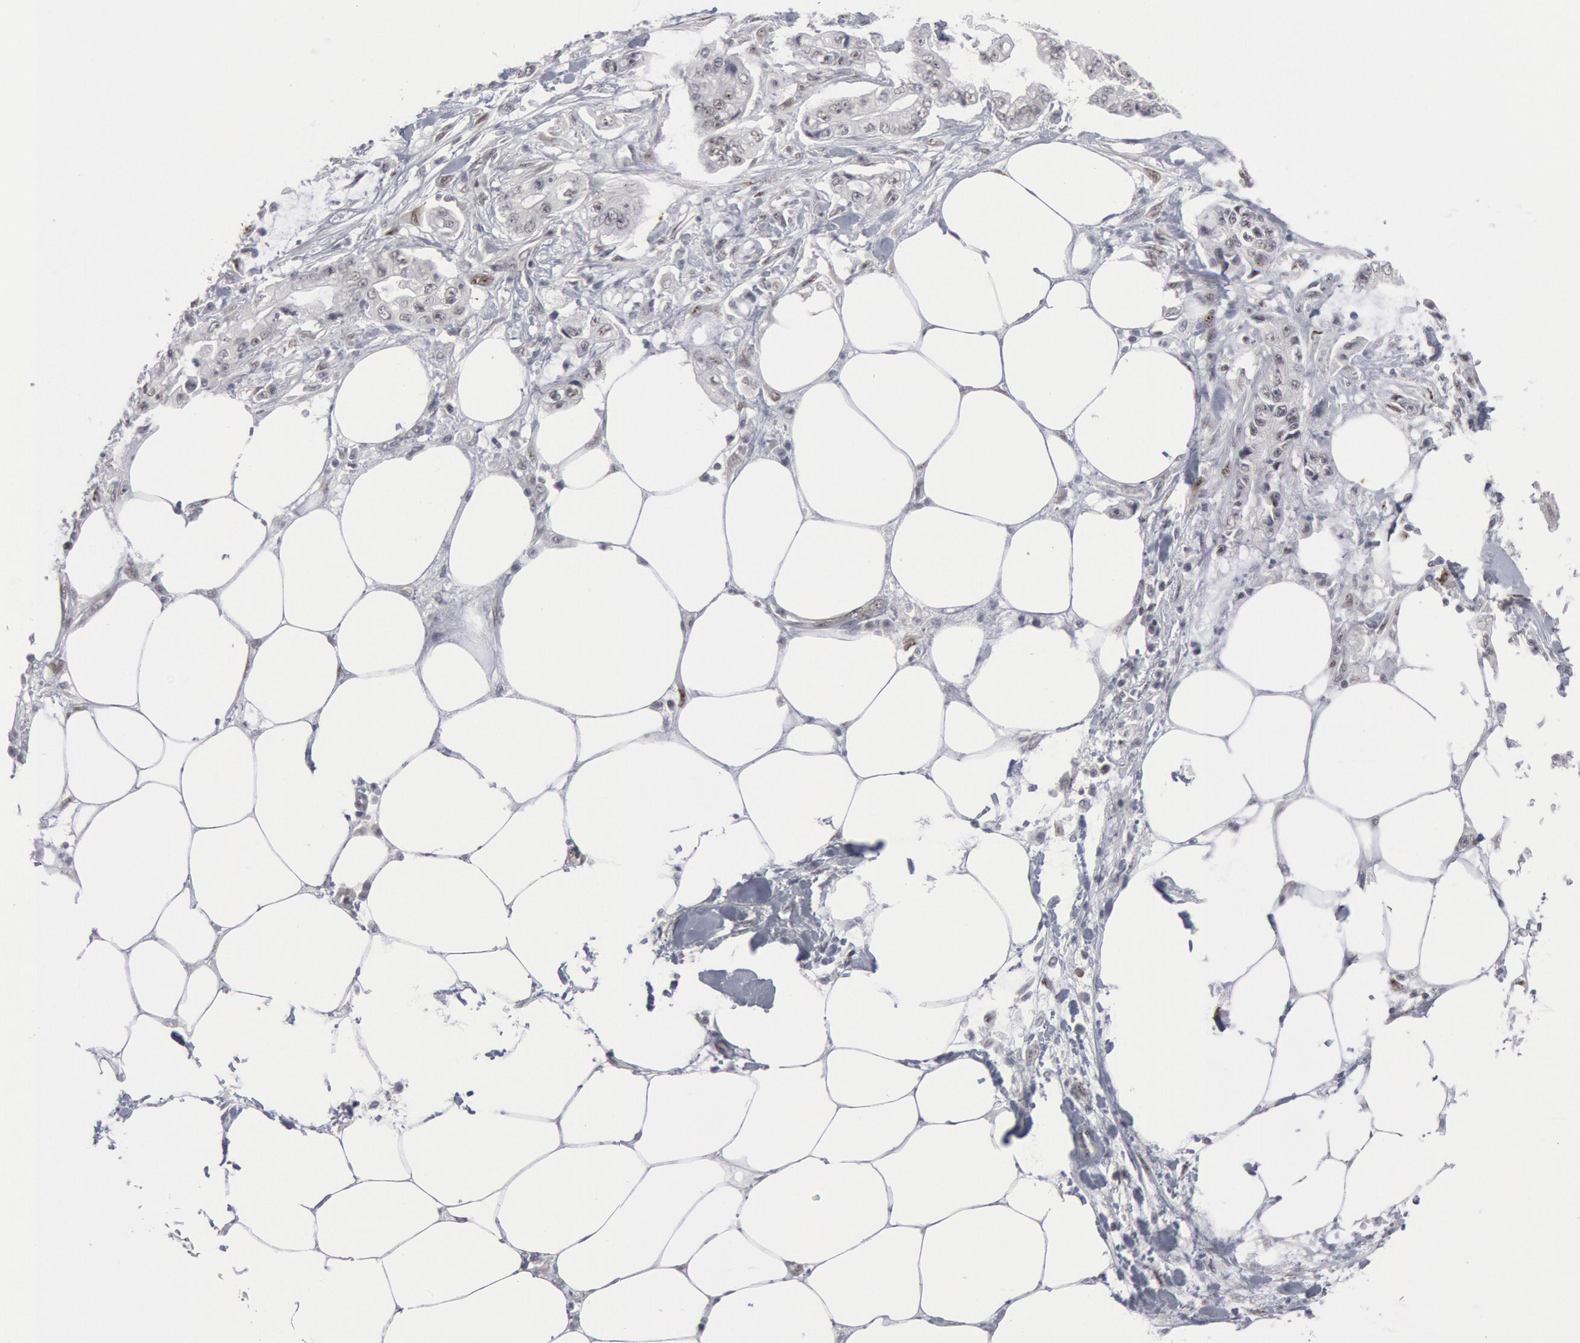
{"staining": {"intensity": "negative", "quantity": "none", "location": "none"}, "tissue": "pancreatic cancer", "cell_type": "Tumor cells", "image_type": "cancer", "snomed": [{"axis": "morphology", "description": "Adenocarcinoma, NOS"}, {"axis": "topography", "description": "Pancreas"}, {"axis": "topography", "description": "Stomach, upper"}], "caption": "Tumor cells show no significant protein staining in pancreatic cancer. (DAB immunohistochemistry visualized using brightfield microscopy, high magnification).", "gene": "FOXO1", "patient": {"sex": "male", "age": 77}}